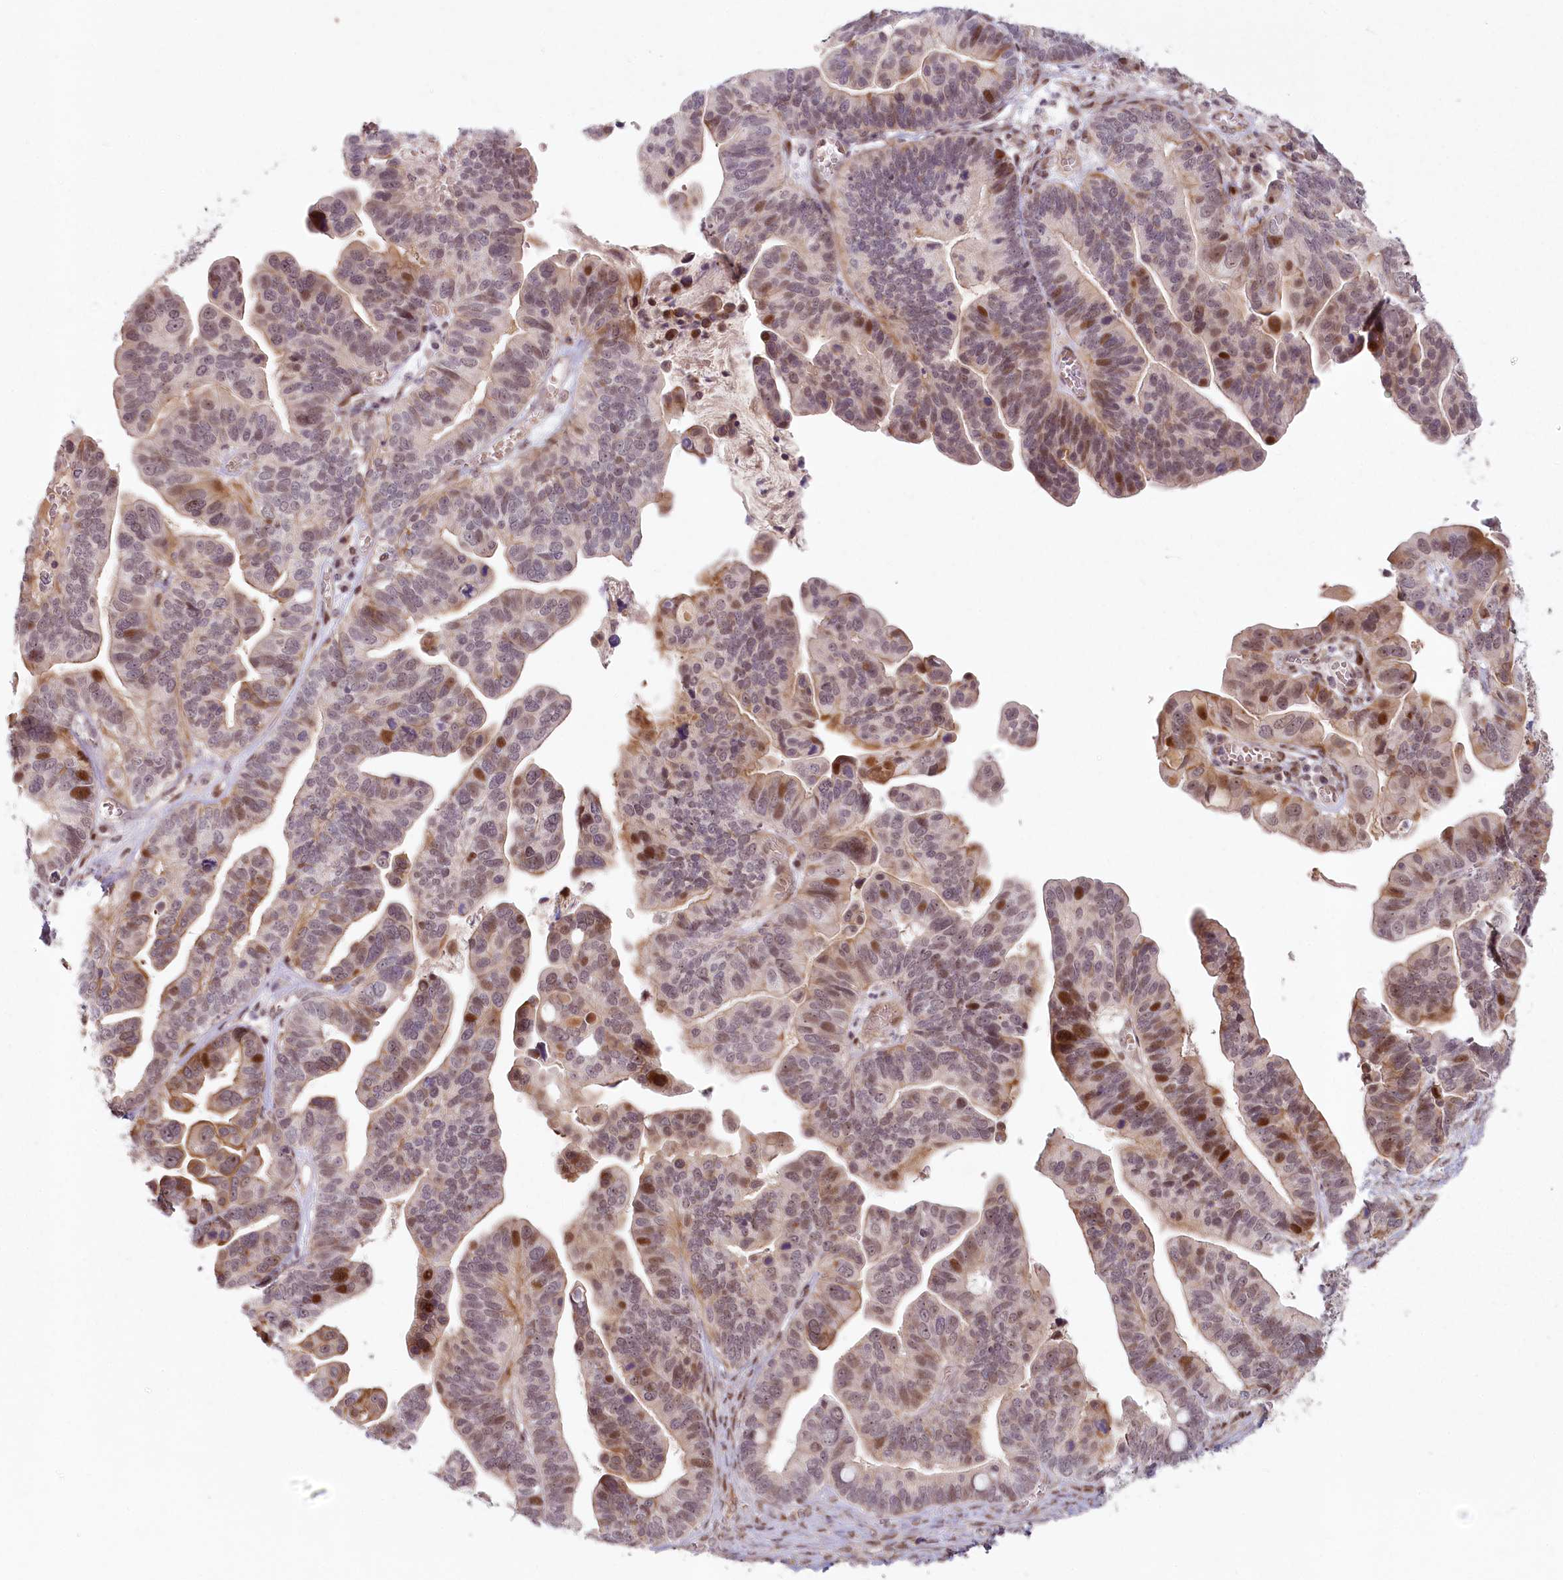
{"staining": {"intensity": "moderate", "quantity": "<25%", "location": "cytoplasmic/membranous,nuclear"}, "tissue": "ovarian cancer", "cell_type": "Tumor cells", "image_type": "cancer", "snomed": [{"axis": "morphology", "description": "Cystadenocarcinoma, serous, NOS"}, {"axis": "topography", "description": "Ovary"}], "caption": "Moderate cytoplasmic/membranous and nuclear protein staining is present in about <25% of tumor cells in ovarian cancer (serous cystadenocarcinoma). Immunohistochemistry stains the protein in brown and the nuclei are stained blue.", "gene": "FAM204A", "patient": {"sex": "female", "age": 56}}